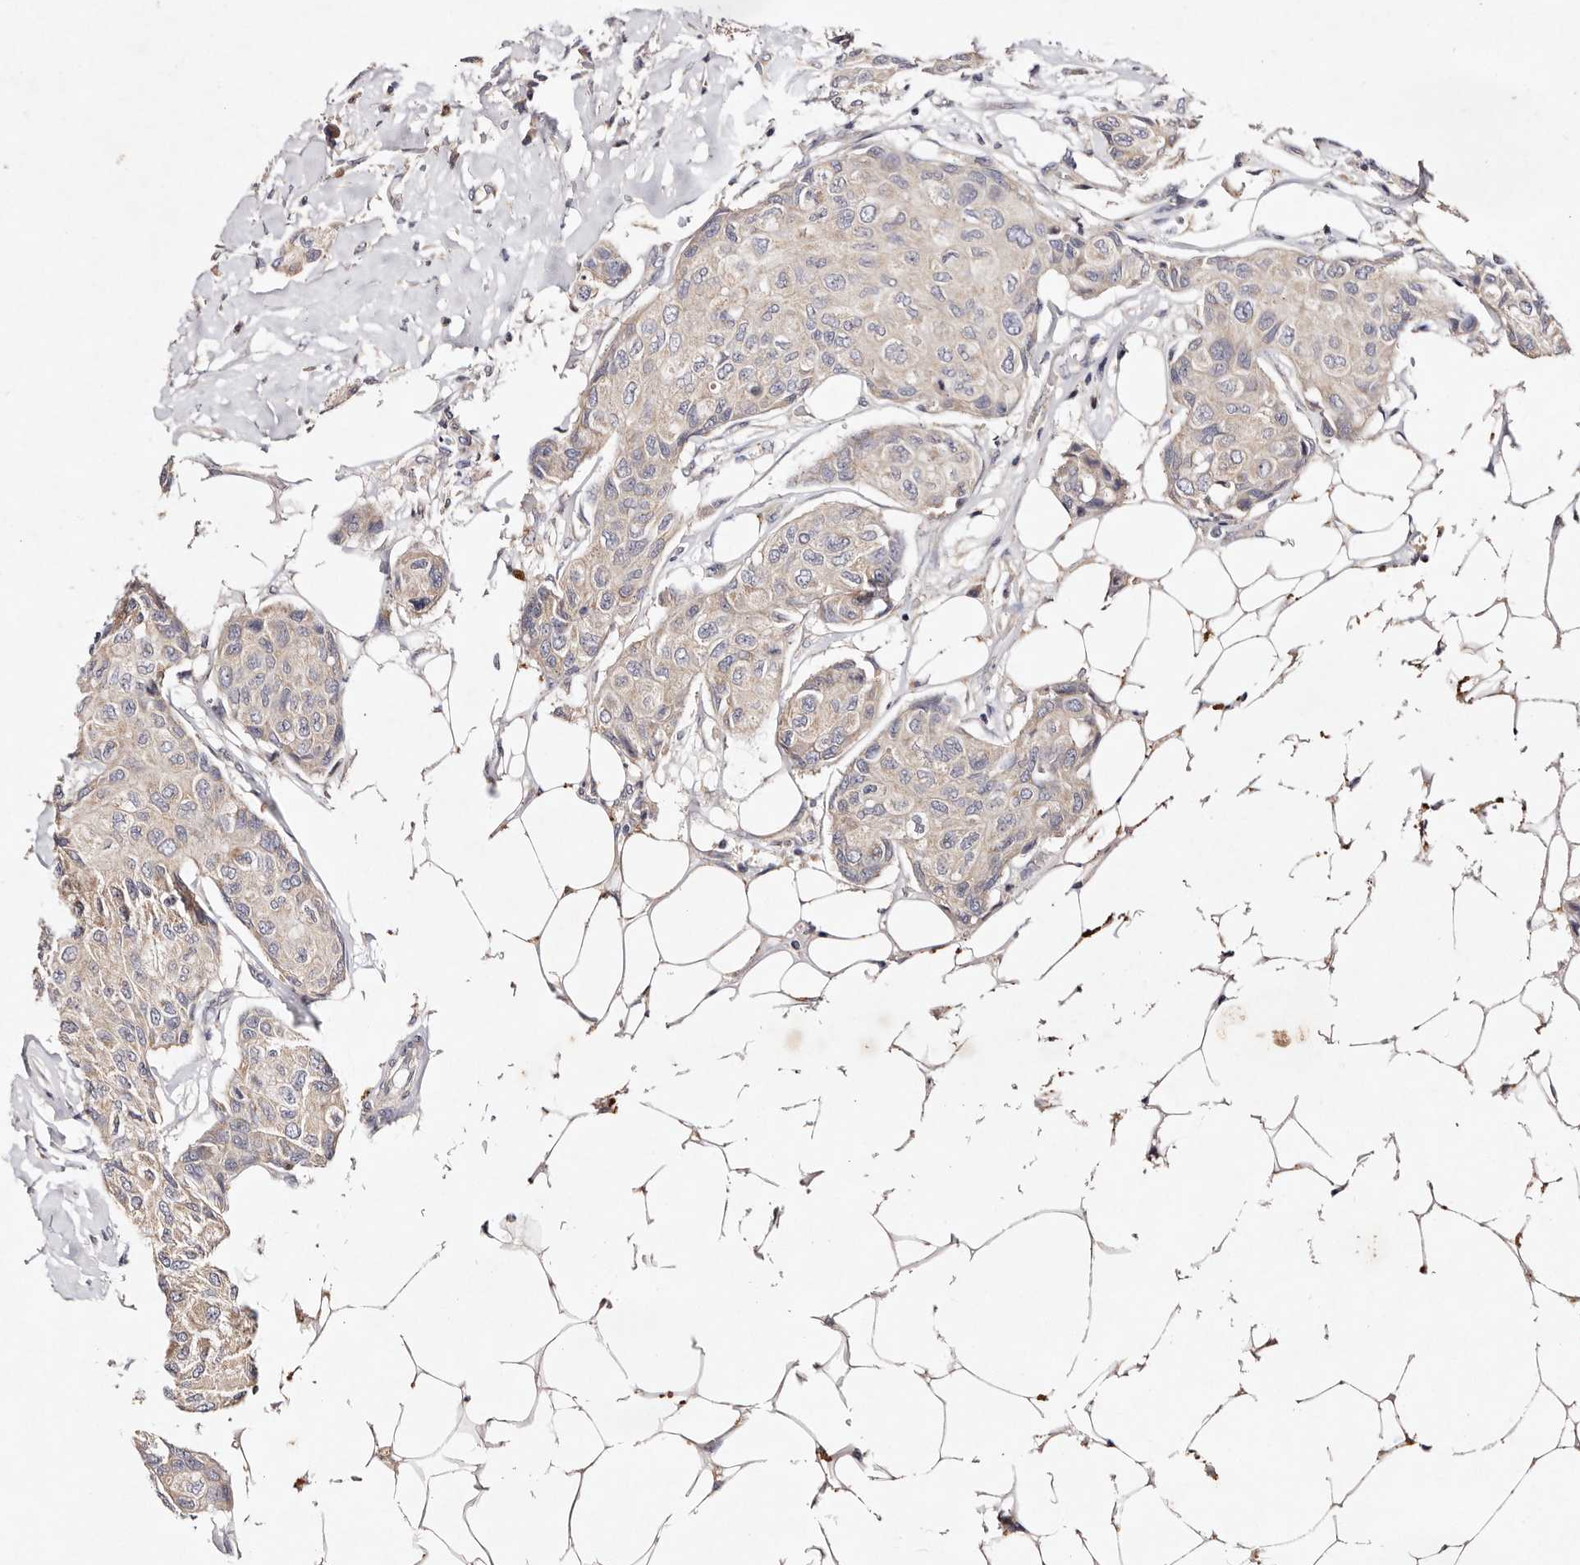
{"staining": {"intensity": "weak", "quantity": "<25%", "location": "cytoplasmic/membranous"}, "tissue": "breast cancer", "cell_type": "Tumor cells", "image_type": "cancer", "snomed": [{"axis": "morphology", "description": "Duct carcinoma"}, {"axis": "topography", "description": "Breast"}], "caption": "This is an IHC image of human breast intraductal carcinoma. There is no expression in tumor cells.", "gene": "TSC2", "patient": {"sex": "female", "age": 80}}